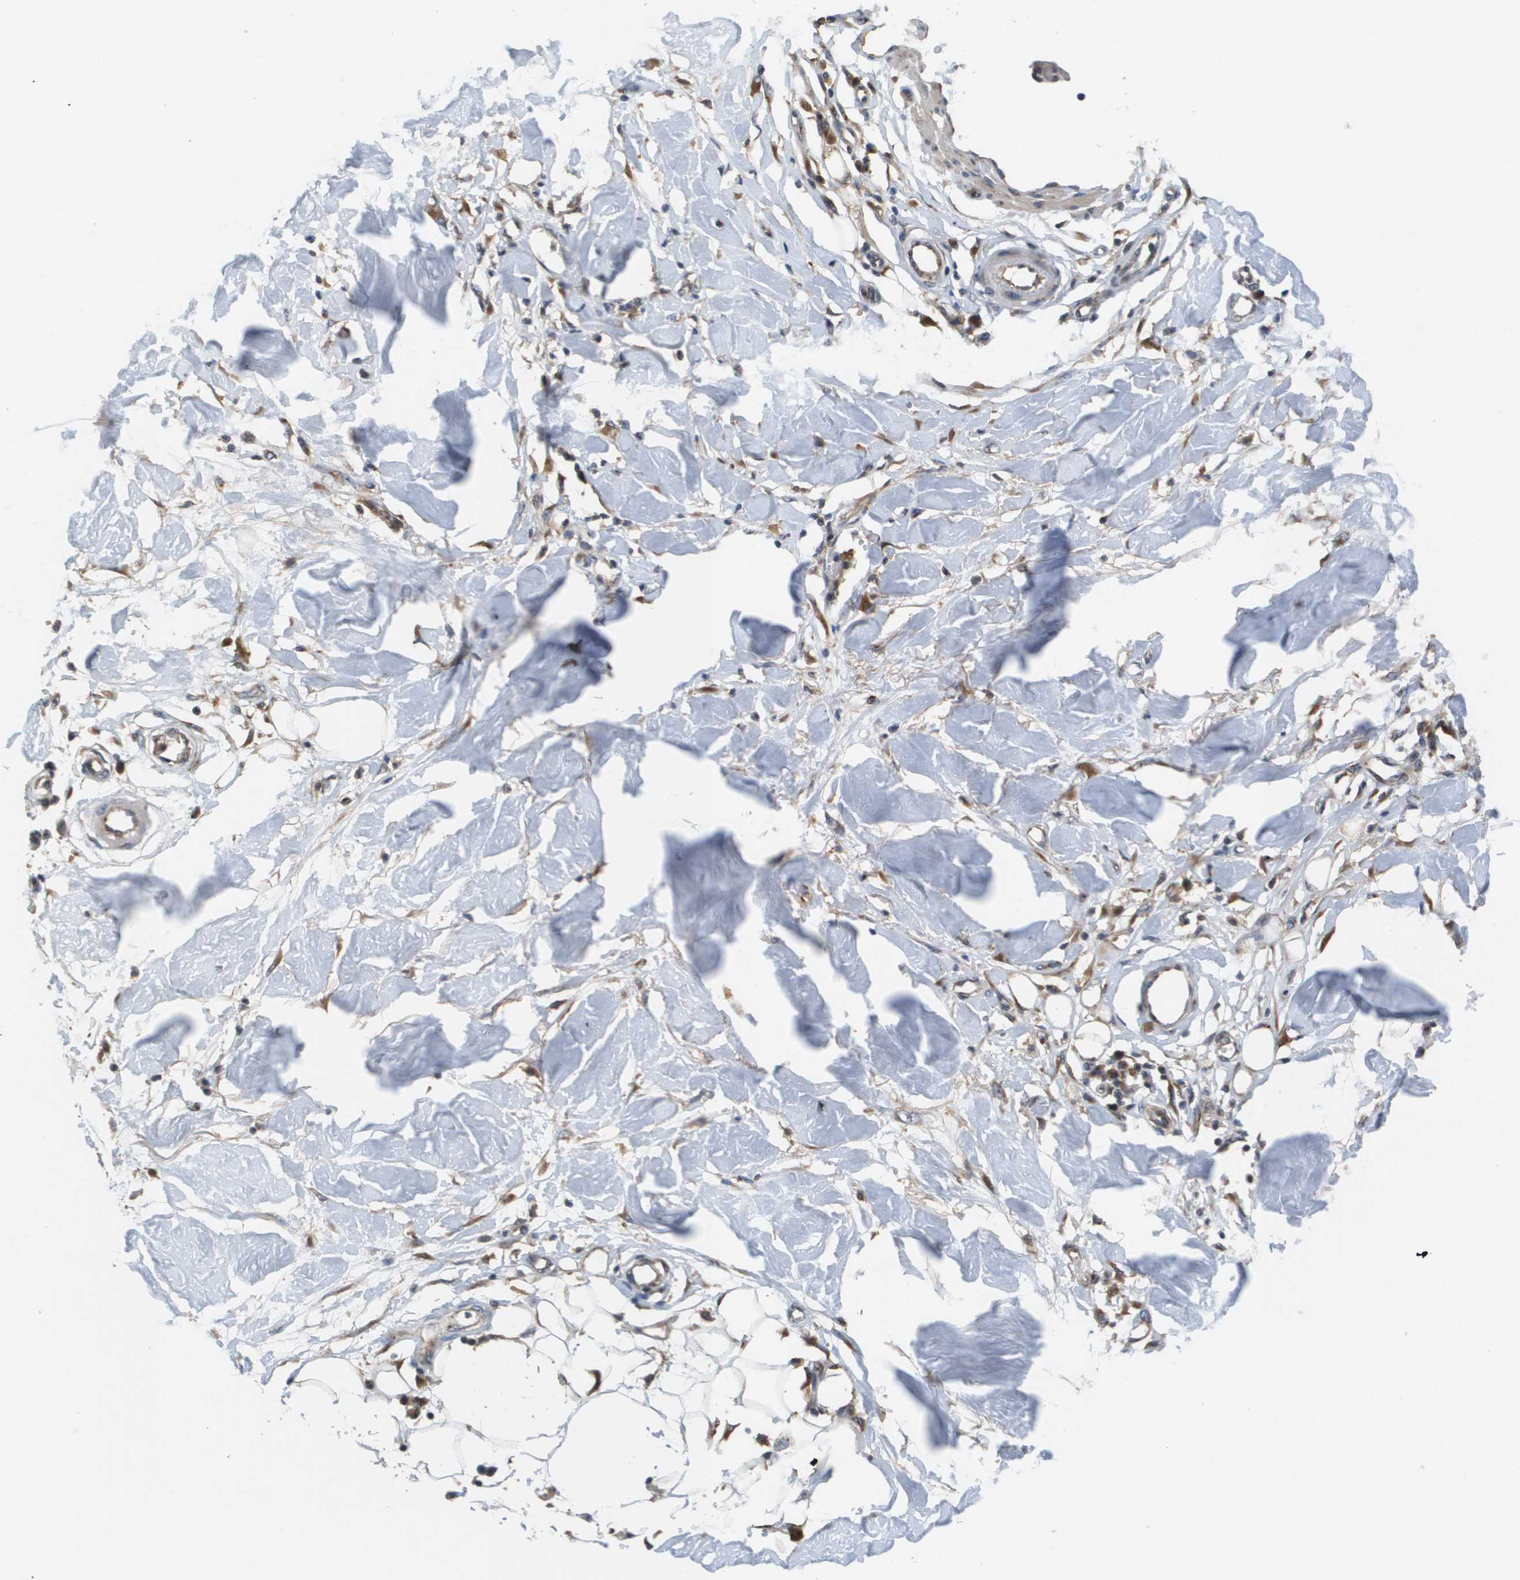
{"staining": {"intensity": "moderate", "quantity": "<25%", "location": "cytoplasmic/membranous"}, "tissue": "adipose tissue", "cell_type": "Adipocytes", "image_type": "normal", "snomed": [{"axis": "morphology", "description": "Normal tissue, NOS"}, {"axis": "morphology", "description": "Squamous cell carcinoma, NOS"}, {"axis": "topography", "description": "Skin"}, {"axis": "topography", "description": "Peripheral nerve tissue"}], "caption": "An IHC micrograph of benign tissue is shown. Protein staining in brown labels moderate cytoplasmic/membranous positivity in adipose tissue within adipocytes.", "gene": "PCK1", "patient": {"sex": "male", "age": 83}}